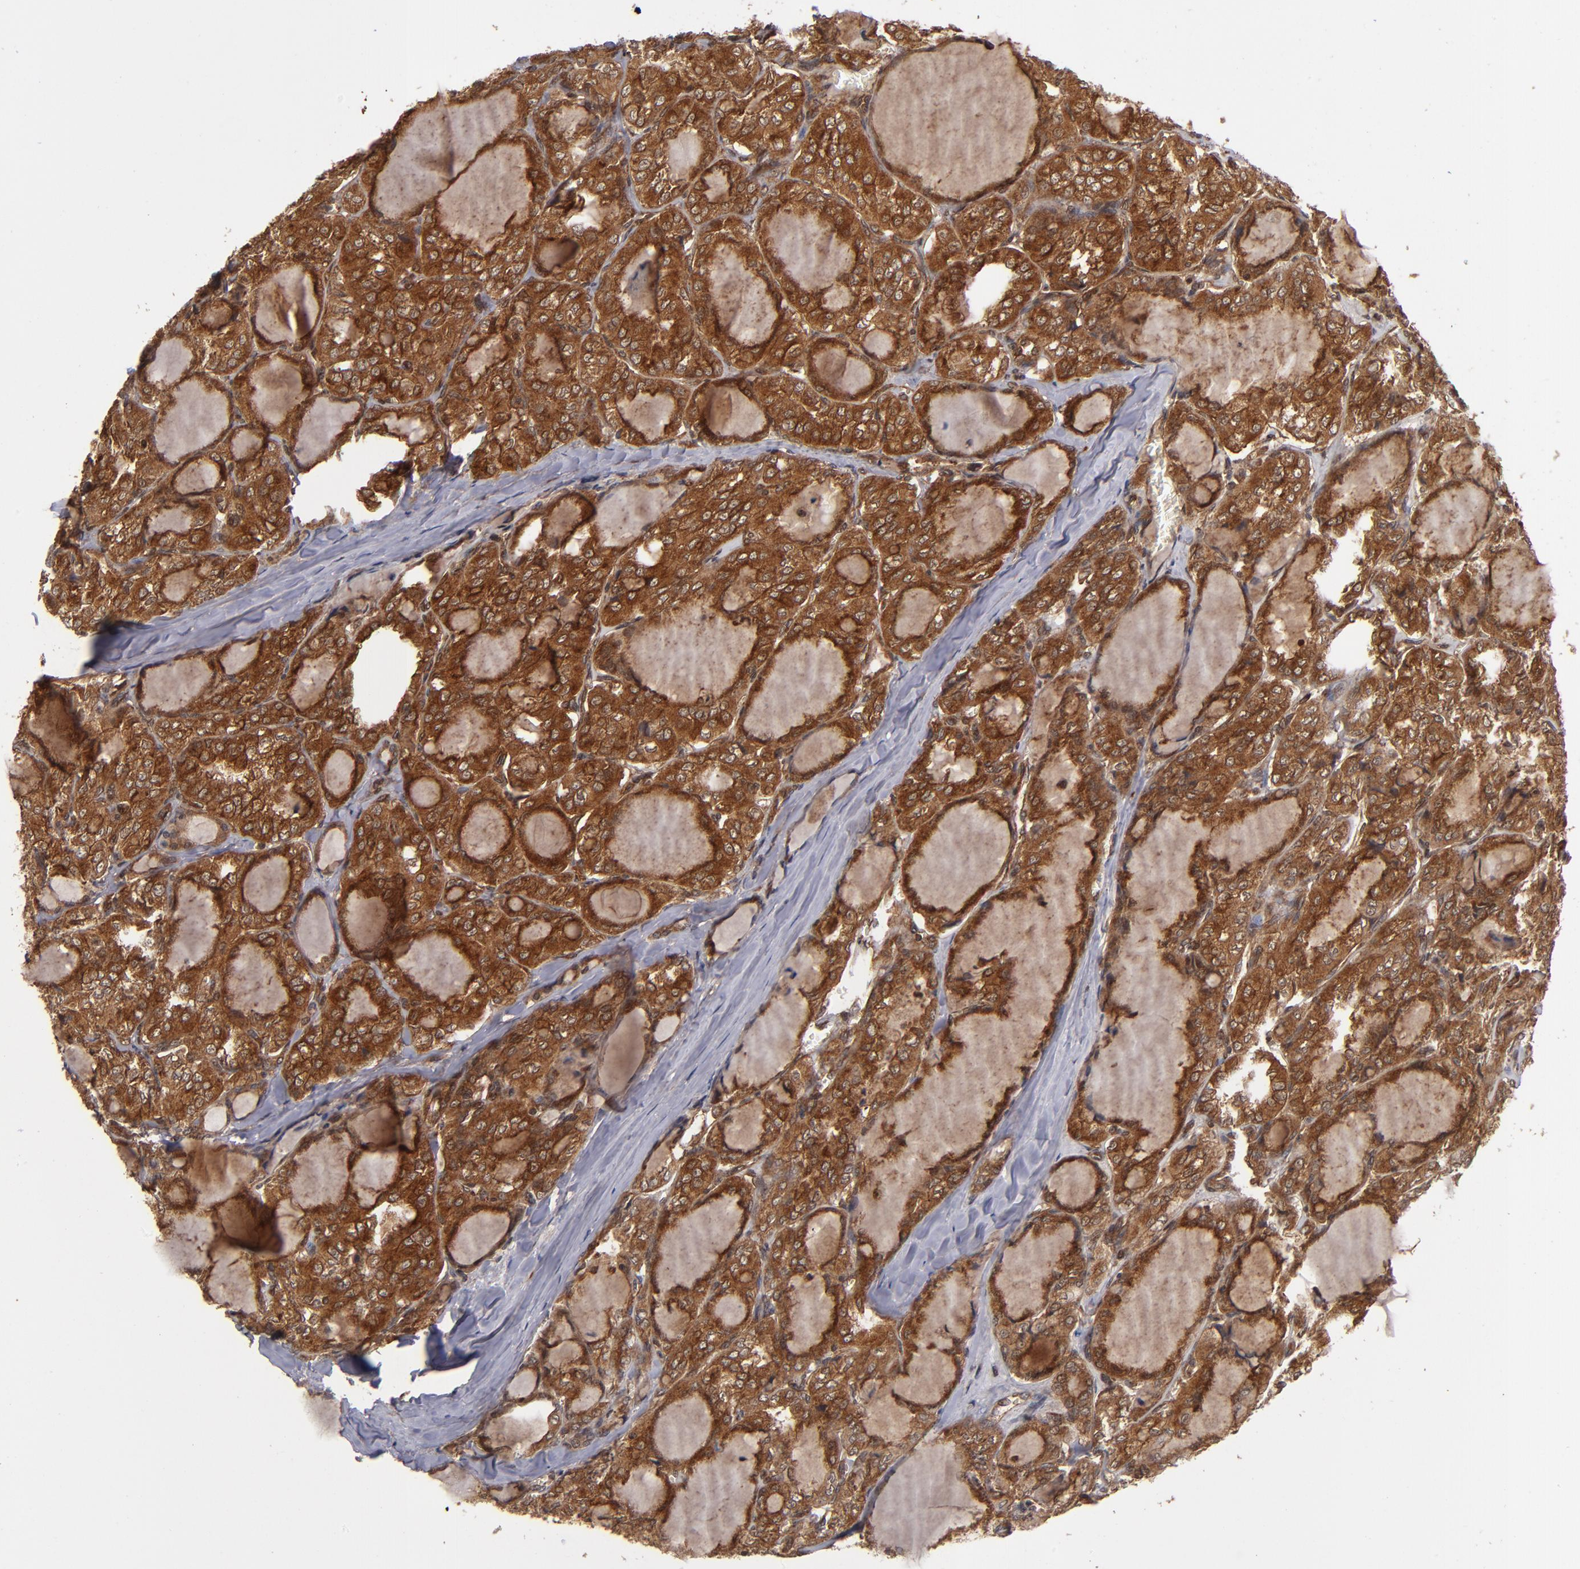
{"staining": {"intensity": "strong", "quantity": ">75%", "location": "cytoplasmic/membranous"}, "tissue": "thyroid cancer", "cell_type": "Tumor cells", "image_type": "cancer", "snomed": [{"axis": "morphology", "description": "Papillary adenocarcinoma, NOS"}, {"axis": "topography", "description": "Thyroid gland"}], "caption": "Thyroid cancer was stained to show a protein in brown. There is high levels of strong cytoplasmic/membranous expression in about >75% of tumor cells. (brown staining indicates protein expression, while blue staining denotes nuclei).", "gene": "BDKRB1", "patient": {"sex": "male", "age": 20}}